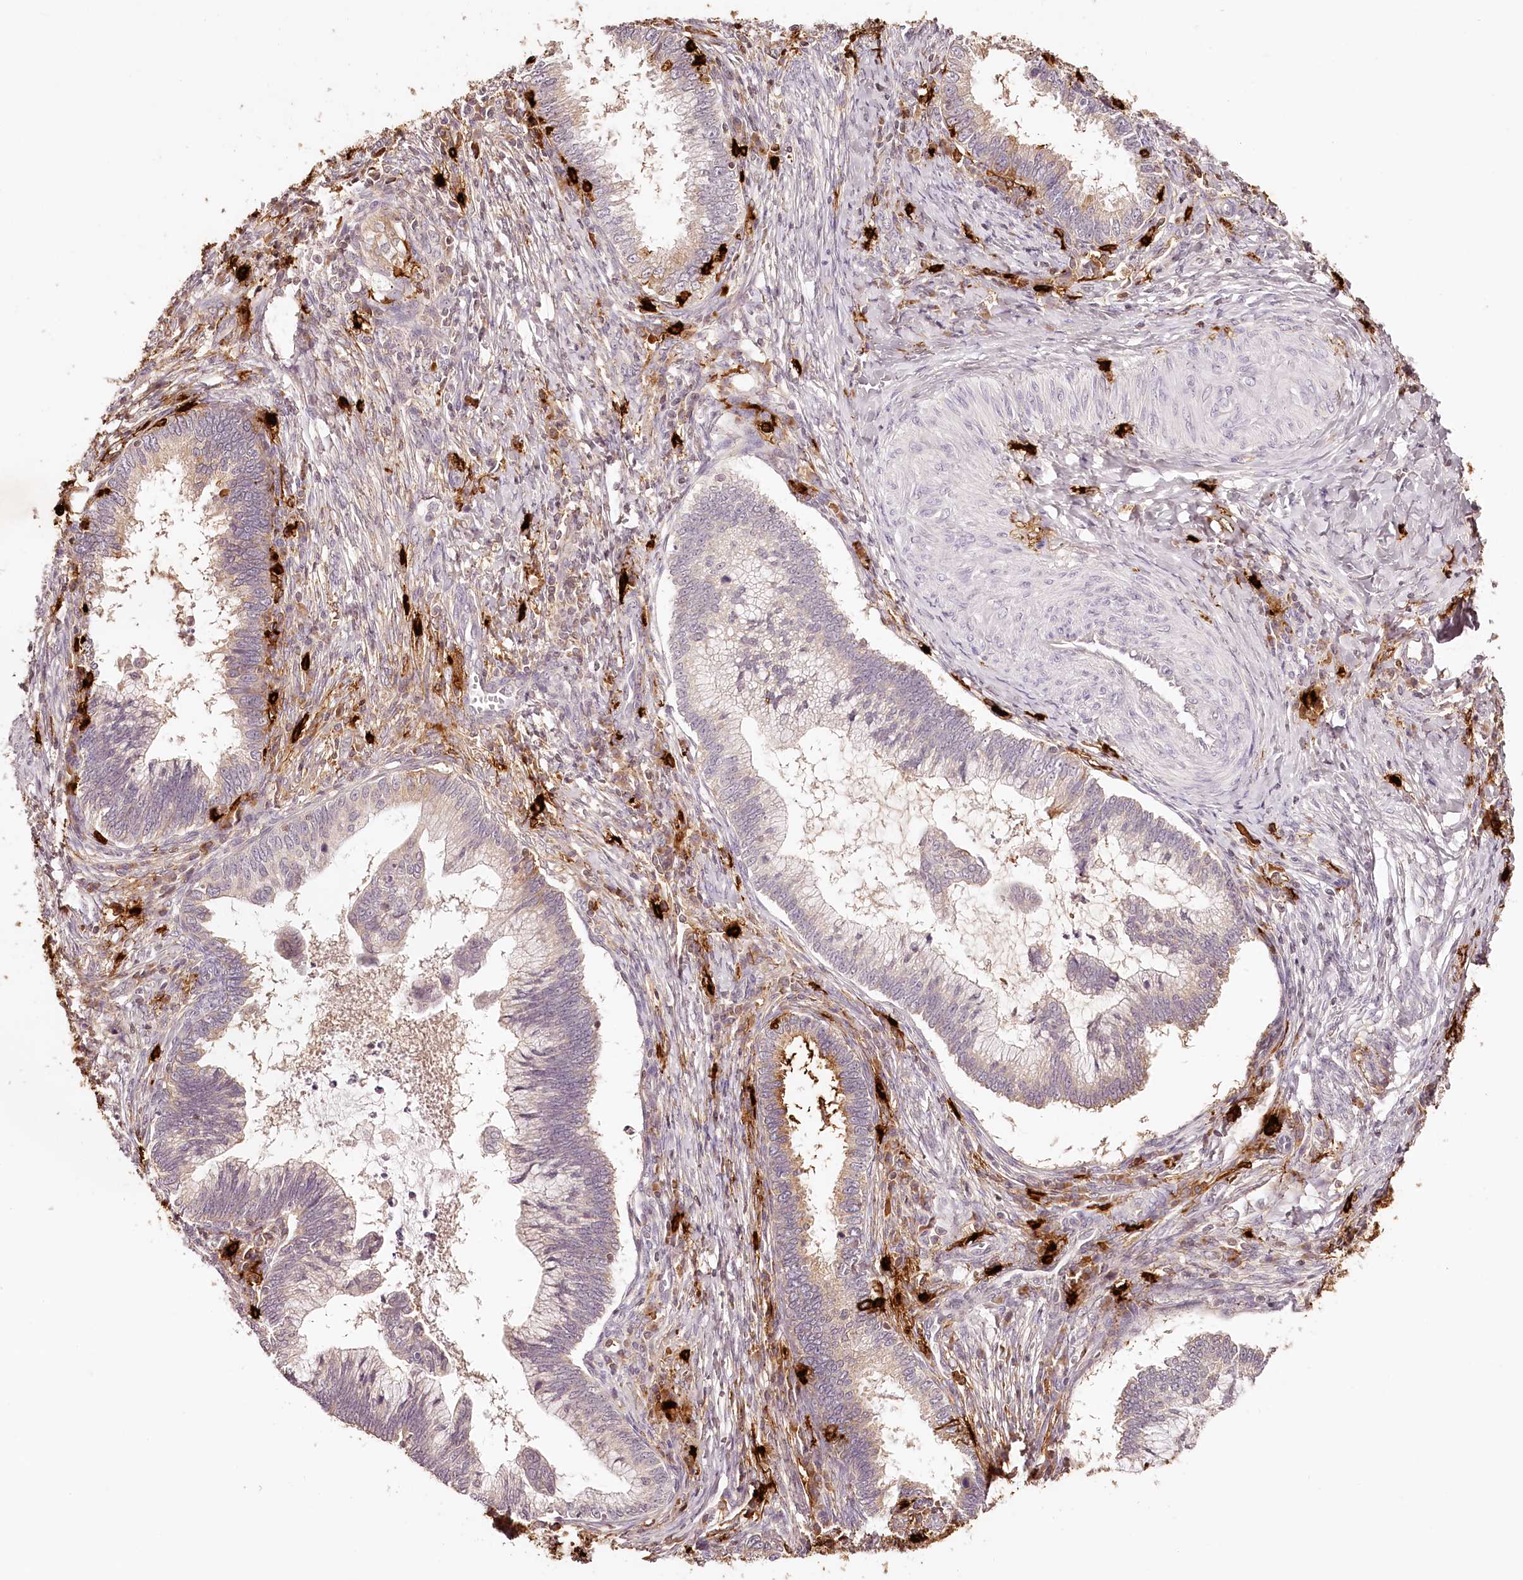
{"staining": {"intensity": "weak", "quantity": "<25%", "location": "cytoplasmic/membranous"}, "tissue": "cervical cancer", "cell_type": "Tumor cells", "image_type": "cancer", "snomed": [{"axis": "morphology", "description": "Adenocarcinoma, NOS"}, {"axis": "topography", "description": "Cervix"}], "caption": "Tumor cells are negative for protein expression in human cervical cancer.", "gene": "SYNGR1", "patient": {"sex": "female", "age": 36}}